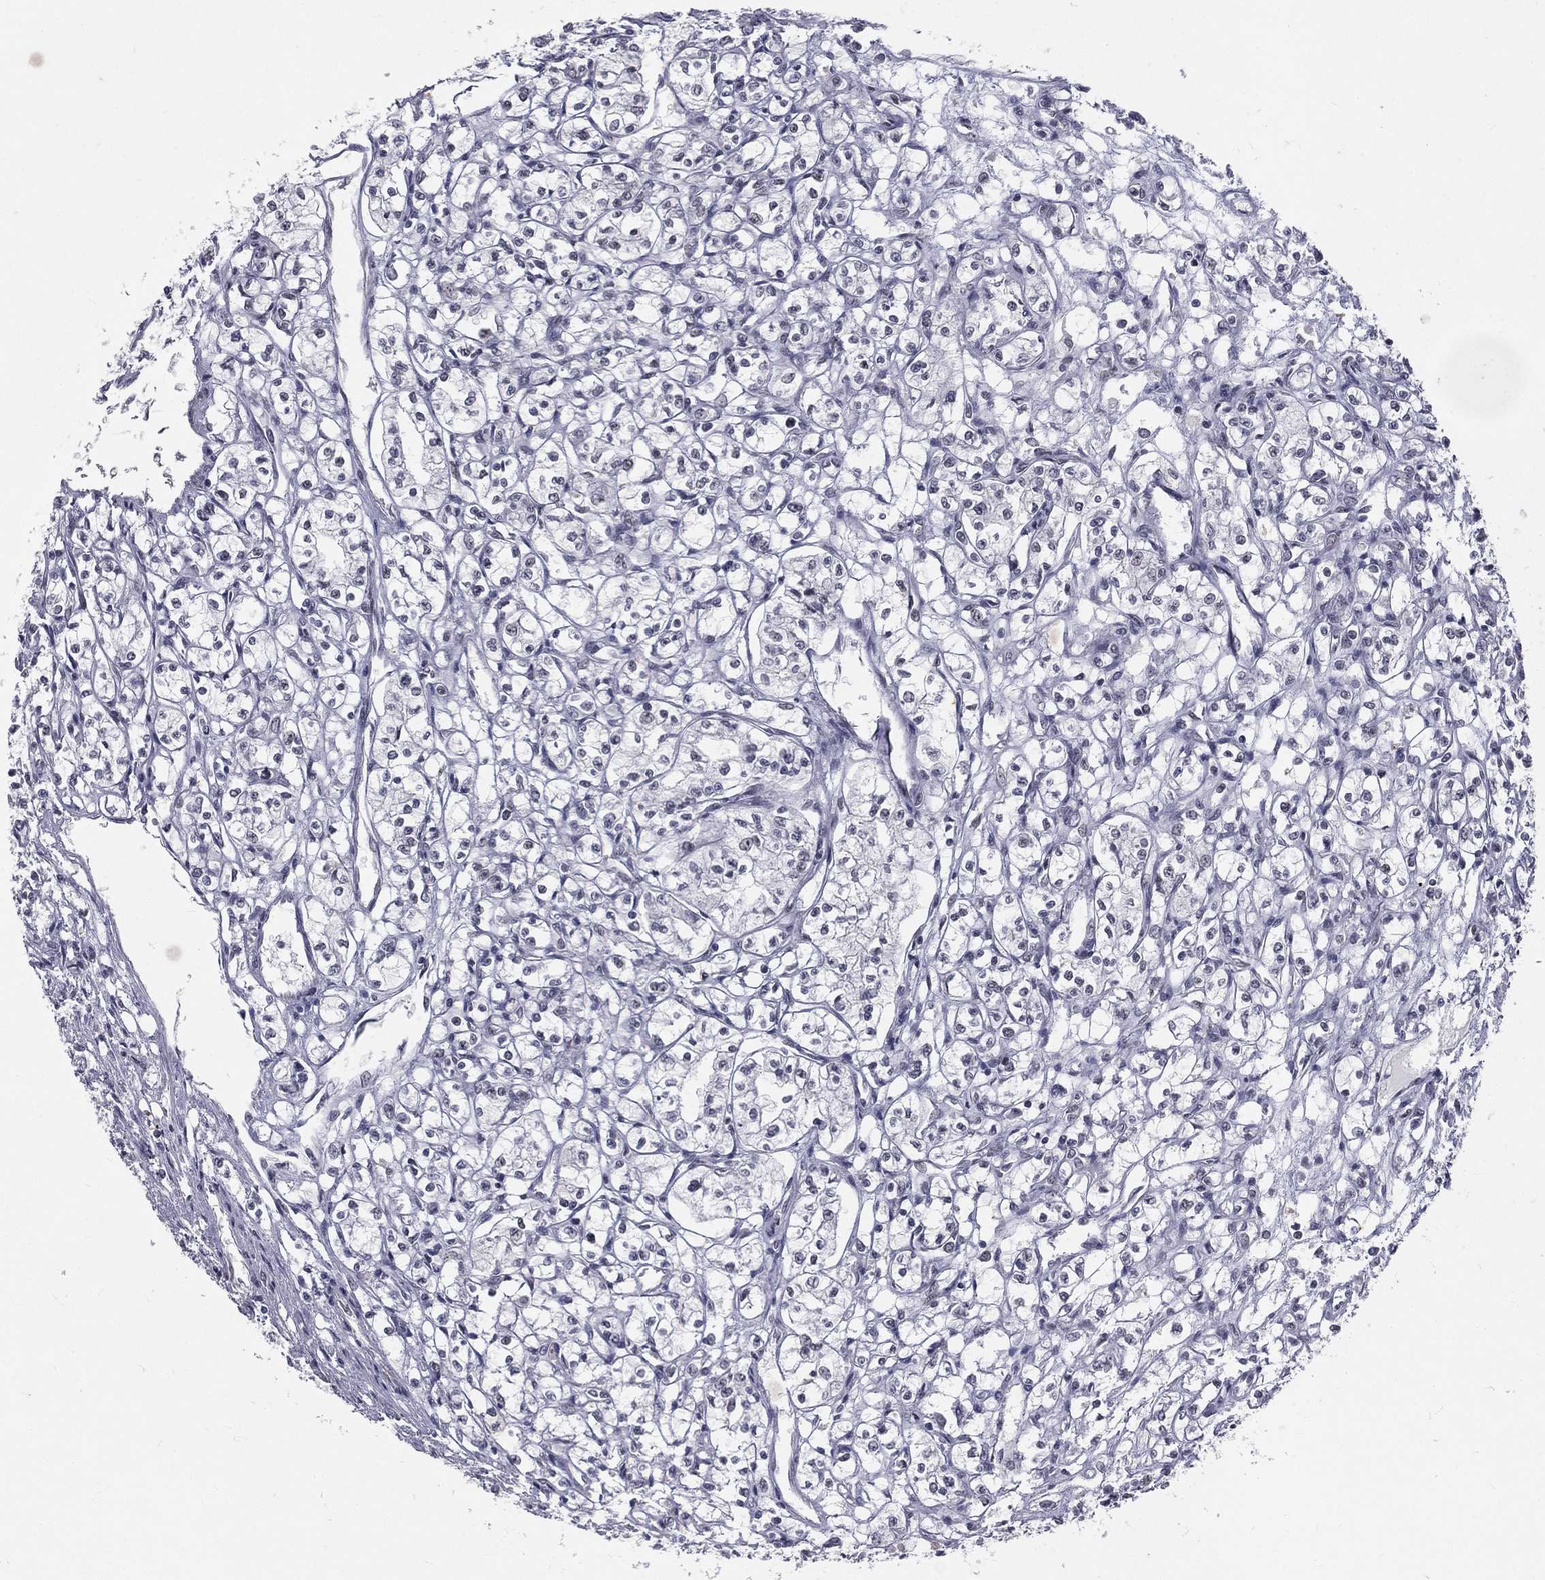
{"staining": {"intensity": "negative", "quantity": "none", "location": "none"}, "tissue": "renal cancer", "cell_type": "Tumor cells", "image_type": "cancer", "snomed": [{"axis": "morphology", "description": "Adenocarcinoma, NOS"}, {"axis": "topography", "description": "Kidney"}], "caption": "Renal cancer was stained to show a protein in brown. There is no significant positivity in tumor cells. (DAB IHC visualized using brightfield microscopy, high magnification).", "gene": "MORC2", "patient": {"sex": "male", "age": 56}}